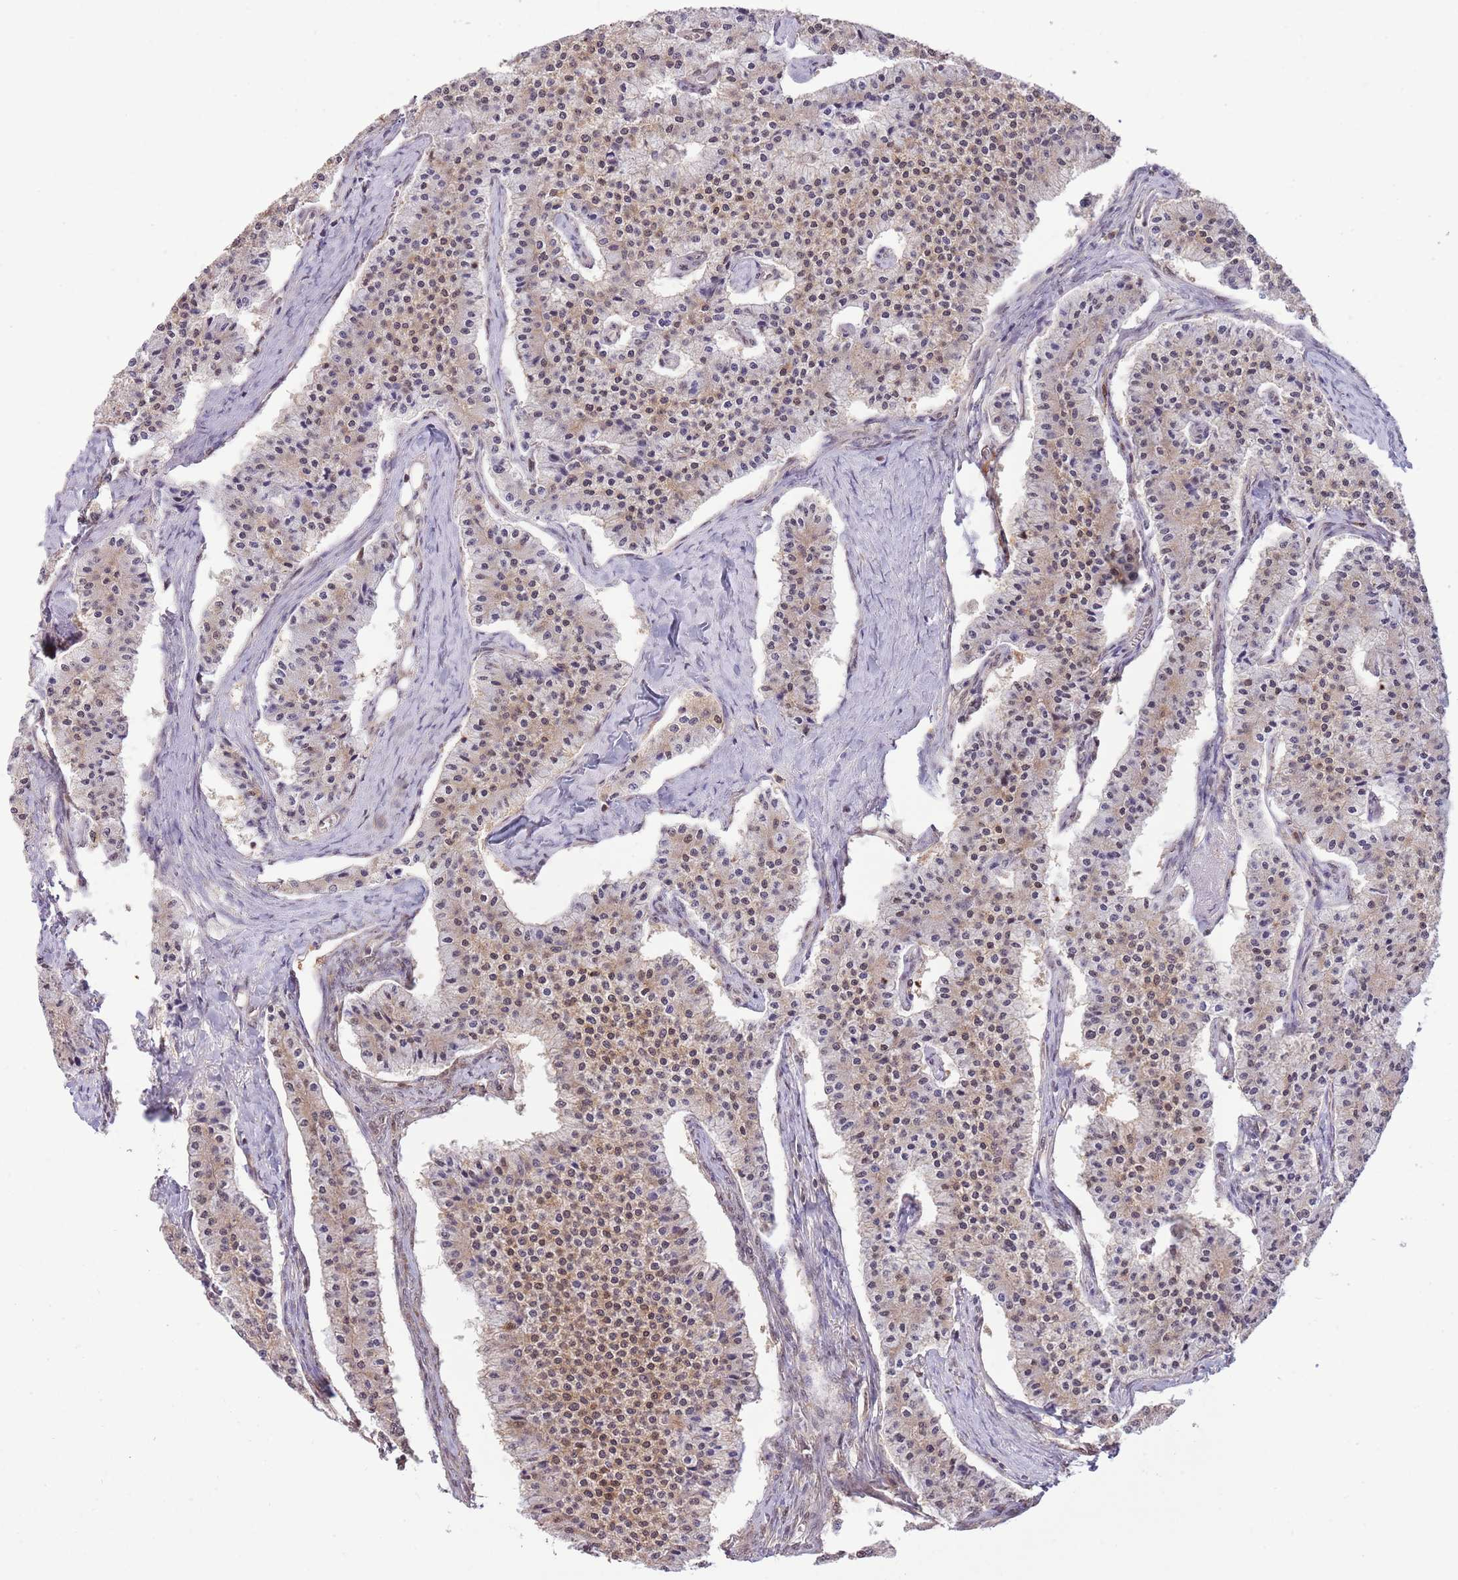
{"staining": {"intensity": "weak", "quantity": ">75%", "location": "cytoplasmic/membranous,nuclear"}, "tissue": "carcinoid", "cell_type": "Tumor cells", "image_type": "cancer", "snomed": [{"axis": "morphology", "description": "Carcinoid, malignant, NOS"}, {"axis": "topography", "description": "Colon"}], "caption": "Protein analysis of carcinoid (malignant) tissue exhibits weak cytoplasmic/membranous and nuclear positivity in about >75% of tumor cells.", "gene": "NSFL1C", "patient": {"sex": "female", "age": 52}}